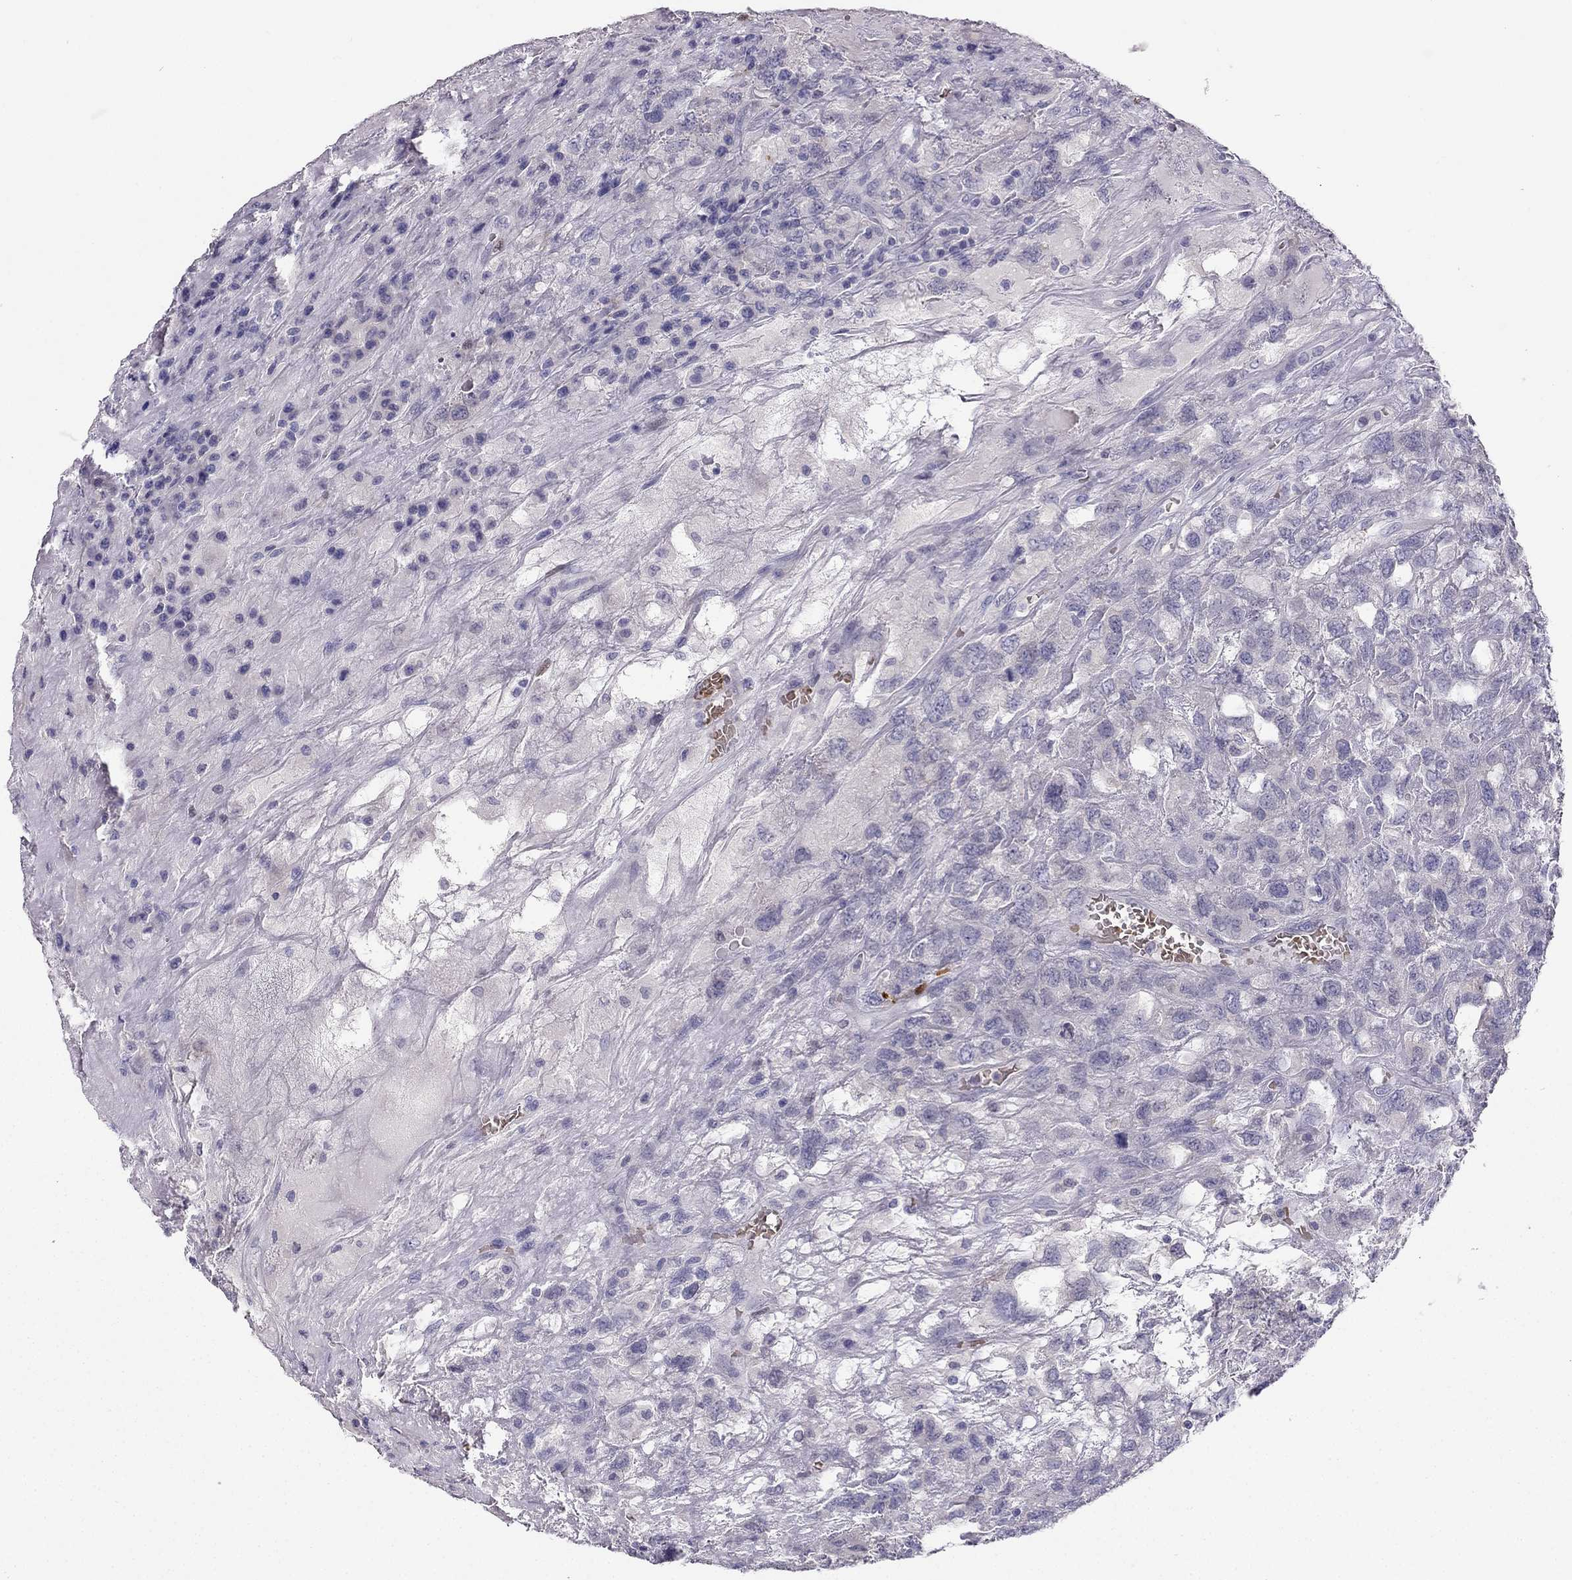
{"staining": {"intensity": "negative", "quantity": "none", "location": "none"}, "tissue": "testis cancer", "cell_type": "Tumor cells", "image_type": "cancer", "snomed": [{"axis": "morphology", "description": "Seminoma, NOS"}, {"axis": "topography", "description": "Testis"}], "caption": "There is no significant staining in tumor cells of seminoma (testis). (Stains: DAB immunohistochemistry with hematoxylin counter stain, Microscopy: brightfield microscopy at high magnification).", "gene": "RSPH14", "patient": {"sex": "male", "age": 52}}